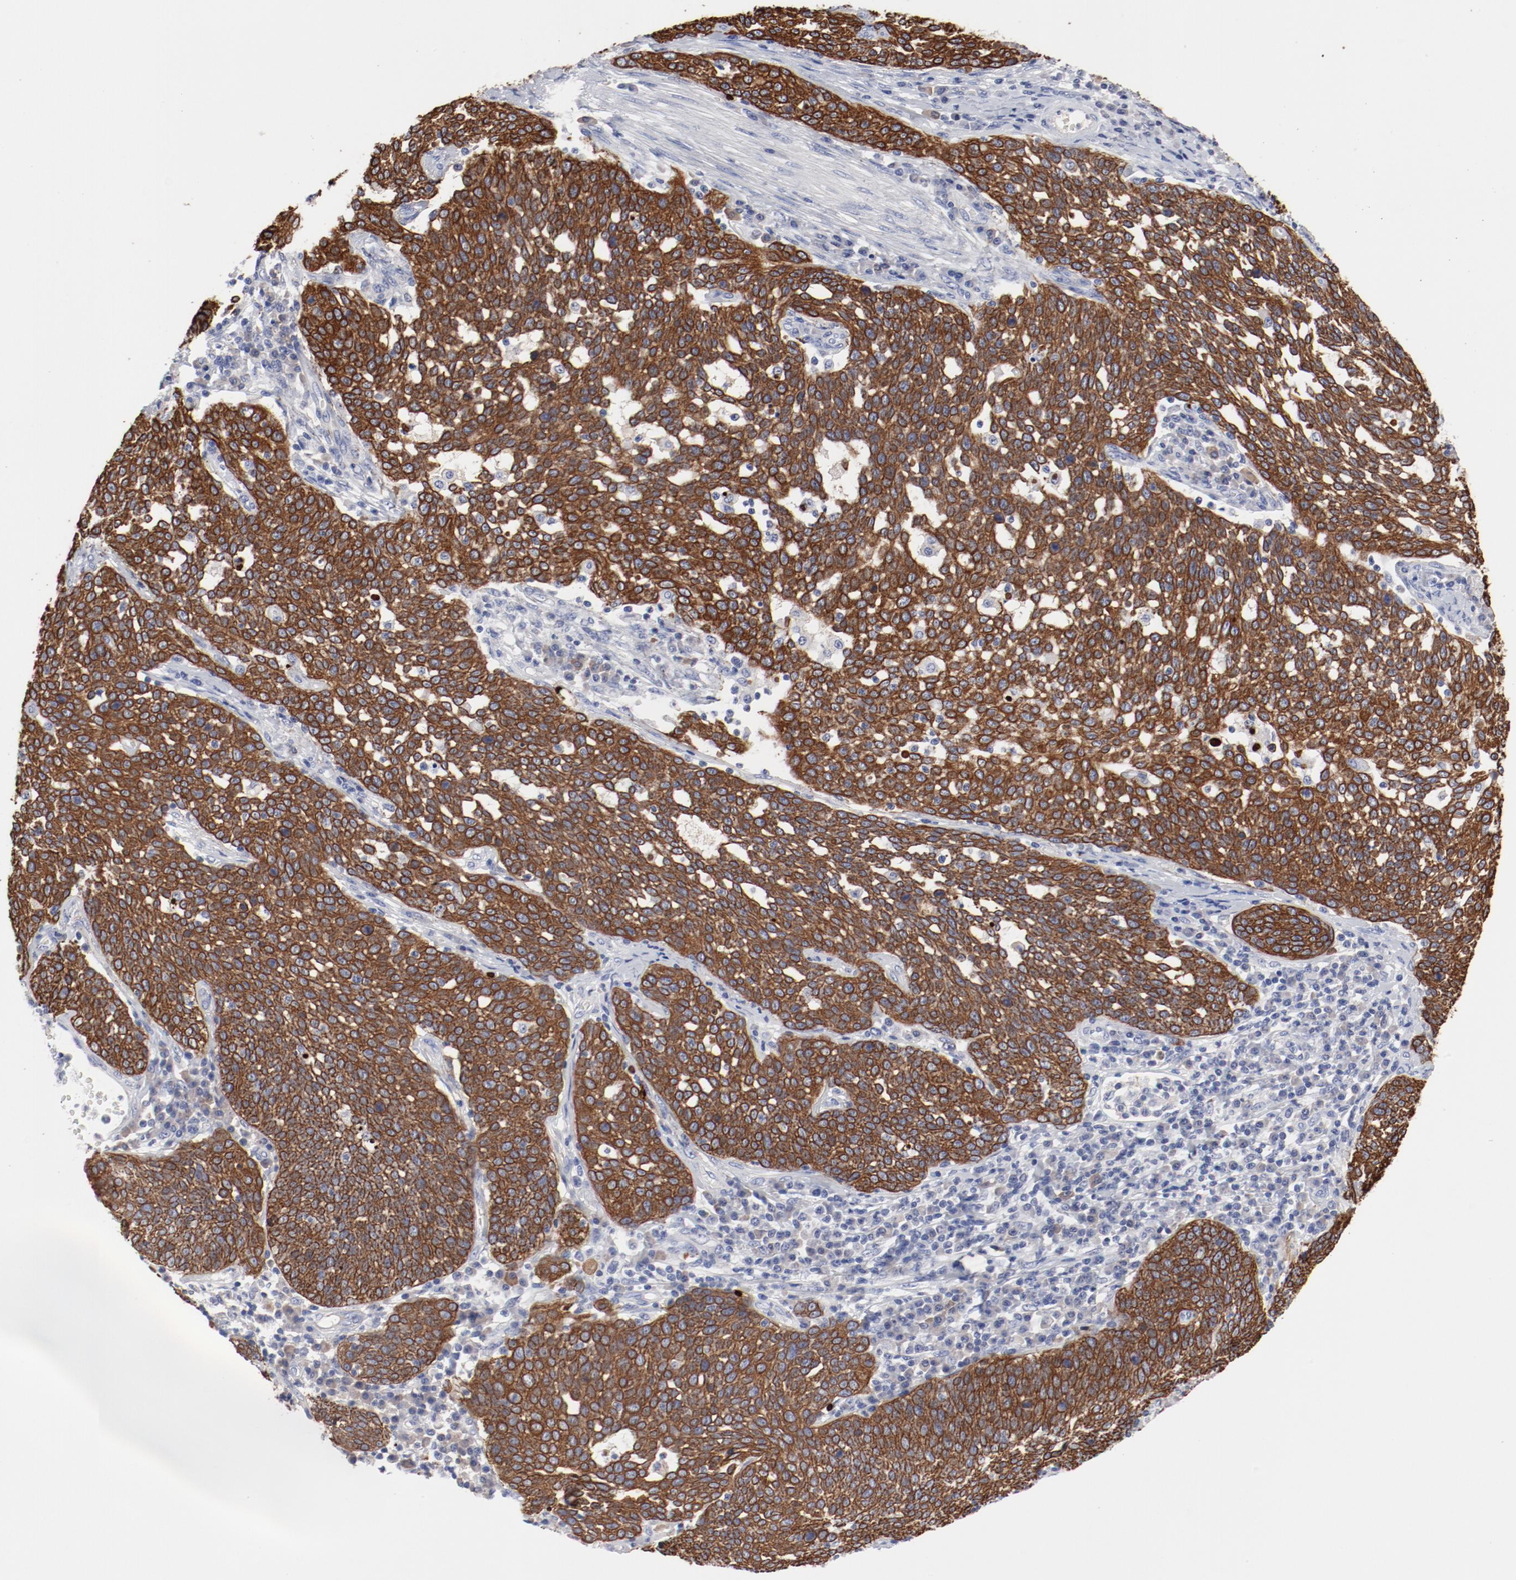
{"staining": {"intensity": "strong", "quantity": ">75%", "location": "cytoplasmic/membranous"}, "tissue": "cervical cancer", "cell_type": "Tumor cells", "image_type": "cancer", "snomed": [{"axis": "morphology", "description": "Squamous cell carcinoma, NOS"}, {"axis": "topography", "description": "Cervix"}], "caption": "The photomicrograph demonstrates a brown stain indicating the presence of a protein in the cytoplasmic/membranous of tumor cells in cervical squamous cell carcinoma.", "gene": "TSPAN6", "patient": {"sex": "female", "age": 34}}